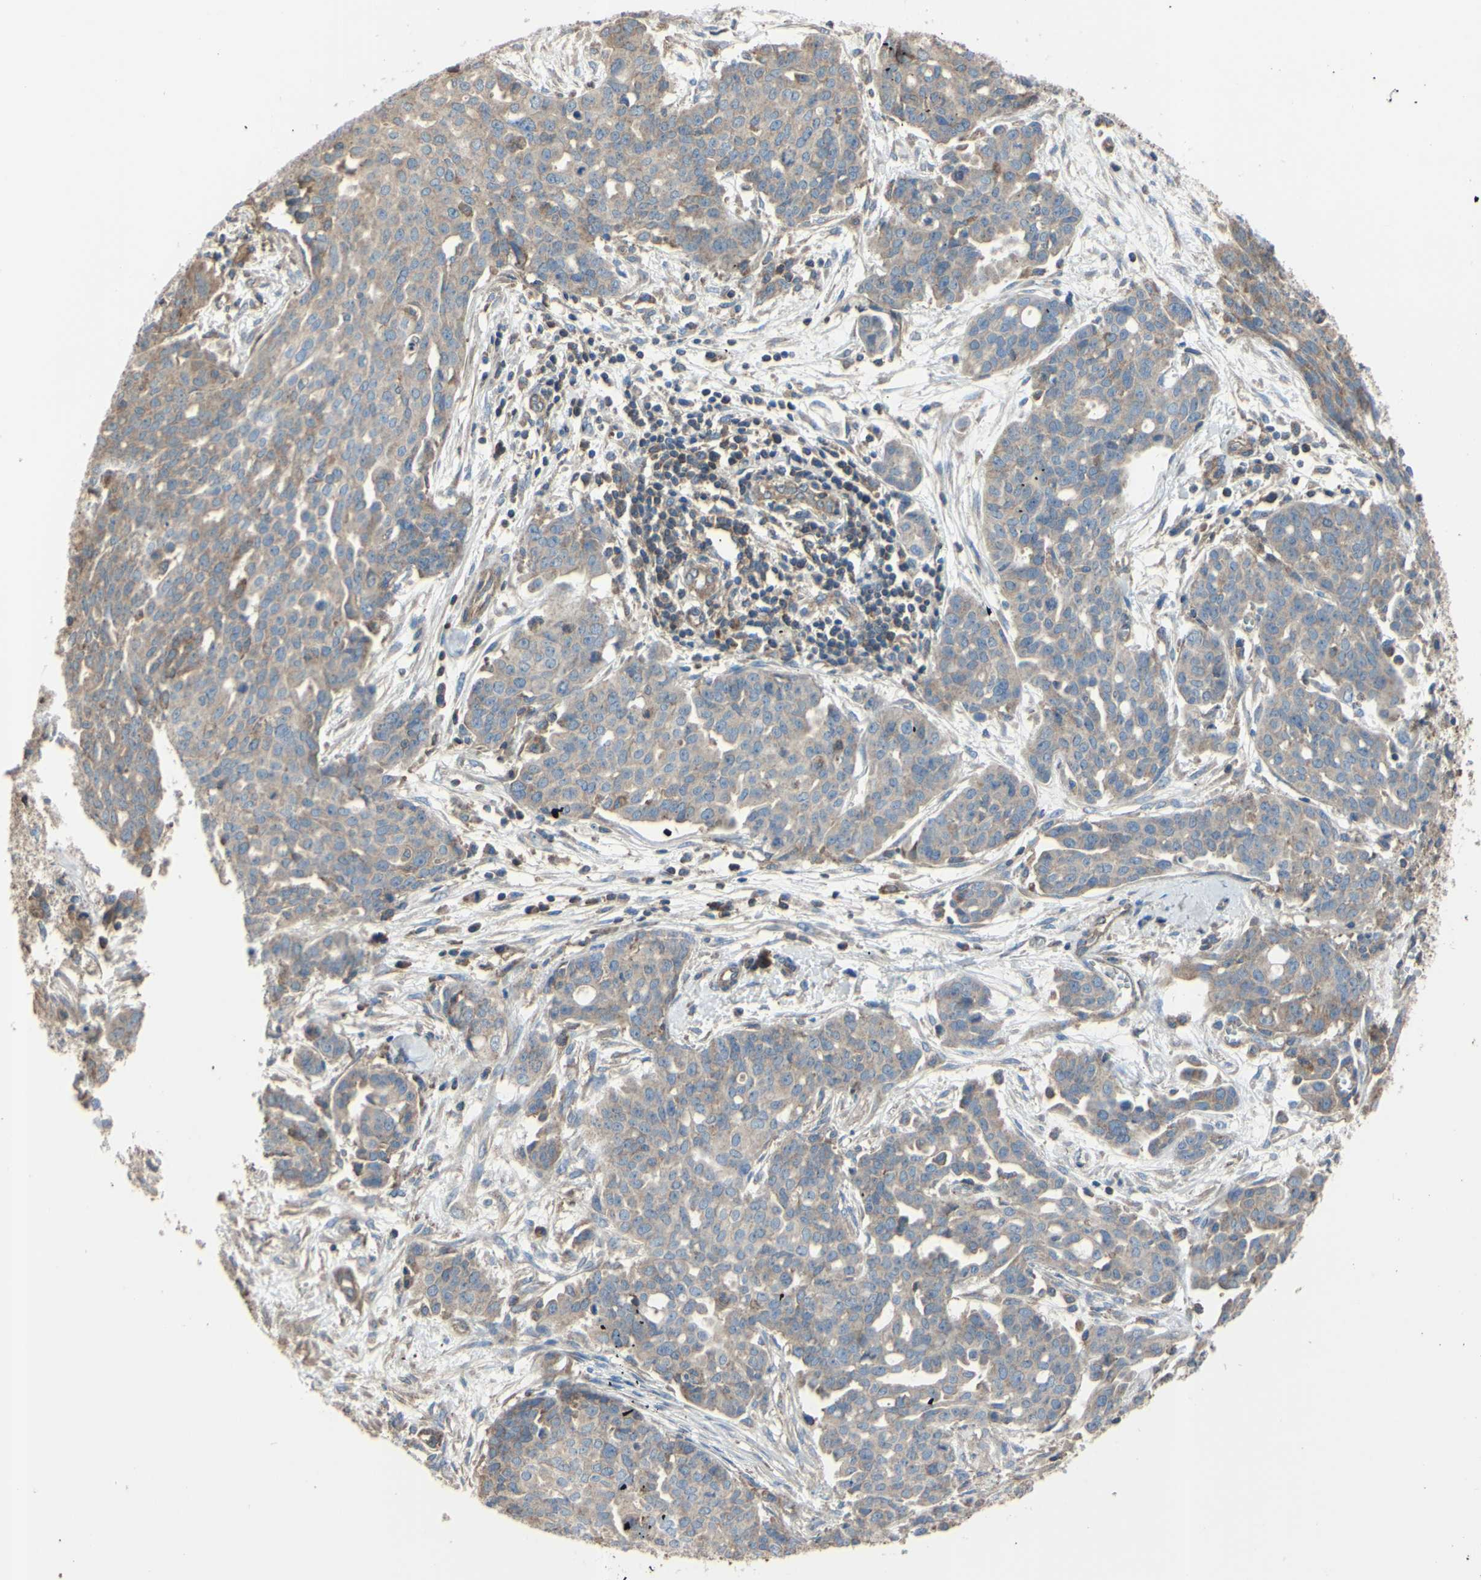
{"staining": {"intensity": "moderate", "quantity": ">75%", "location": "cytoplasmic/membranous"}, "tissue": "ovarian cancer", "cell_type": "Tumor cells", "image_type": "cancer", "snomed": [{"axis": "morphology", "description": "Cystadenocarcinoma, serous, NOS"}, {"axis": "topography", "description": "Soft tissue"}, {"axis": "topography", "description": "Ovary"}], "caption": "The histopathology image exhibits immunohistochemical staining of serous cystadenocarcinoma (ovarian). There is moderate cytoplasmic/membranous positivity is identified in about >75% of tumor cells.", "gene": "BECN1", "patient": {"sex": "female", "age": 57}}